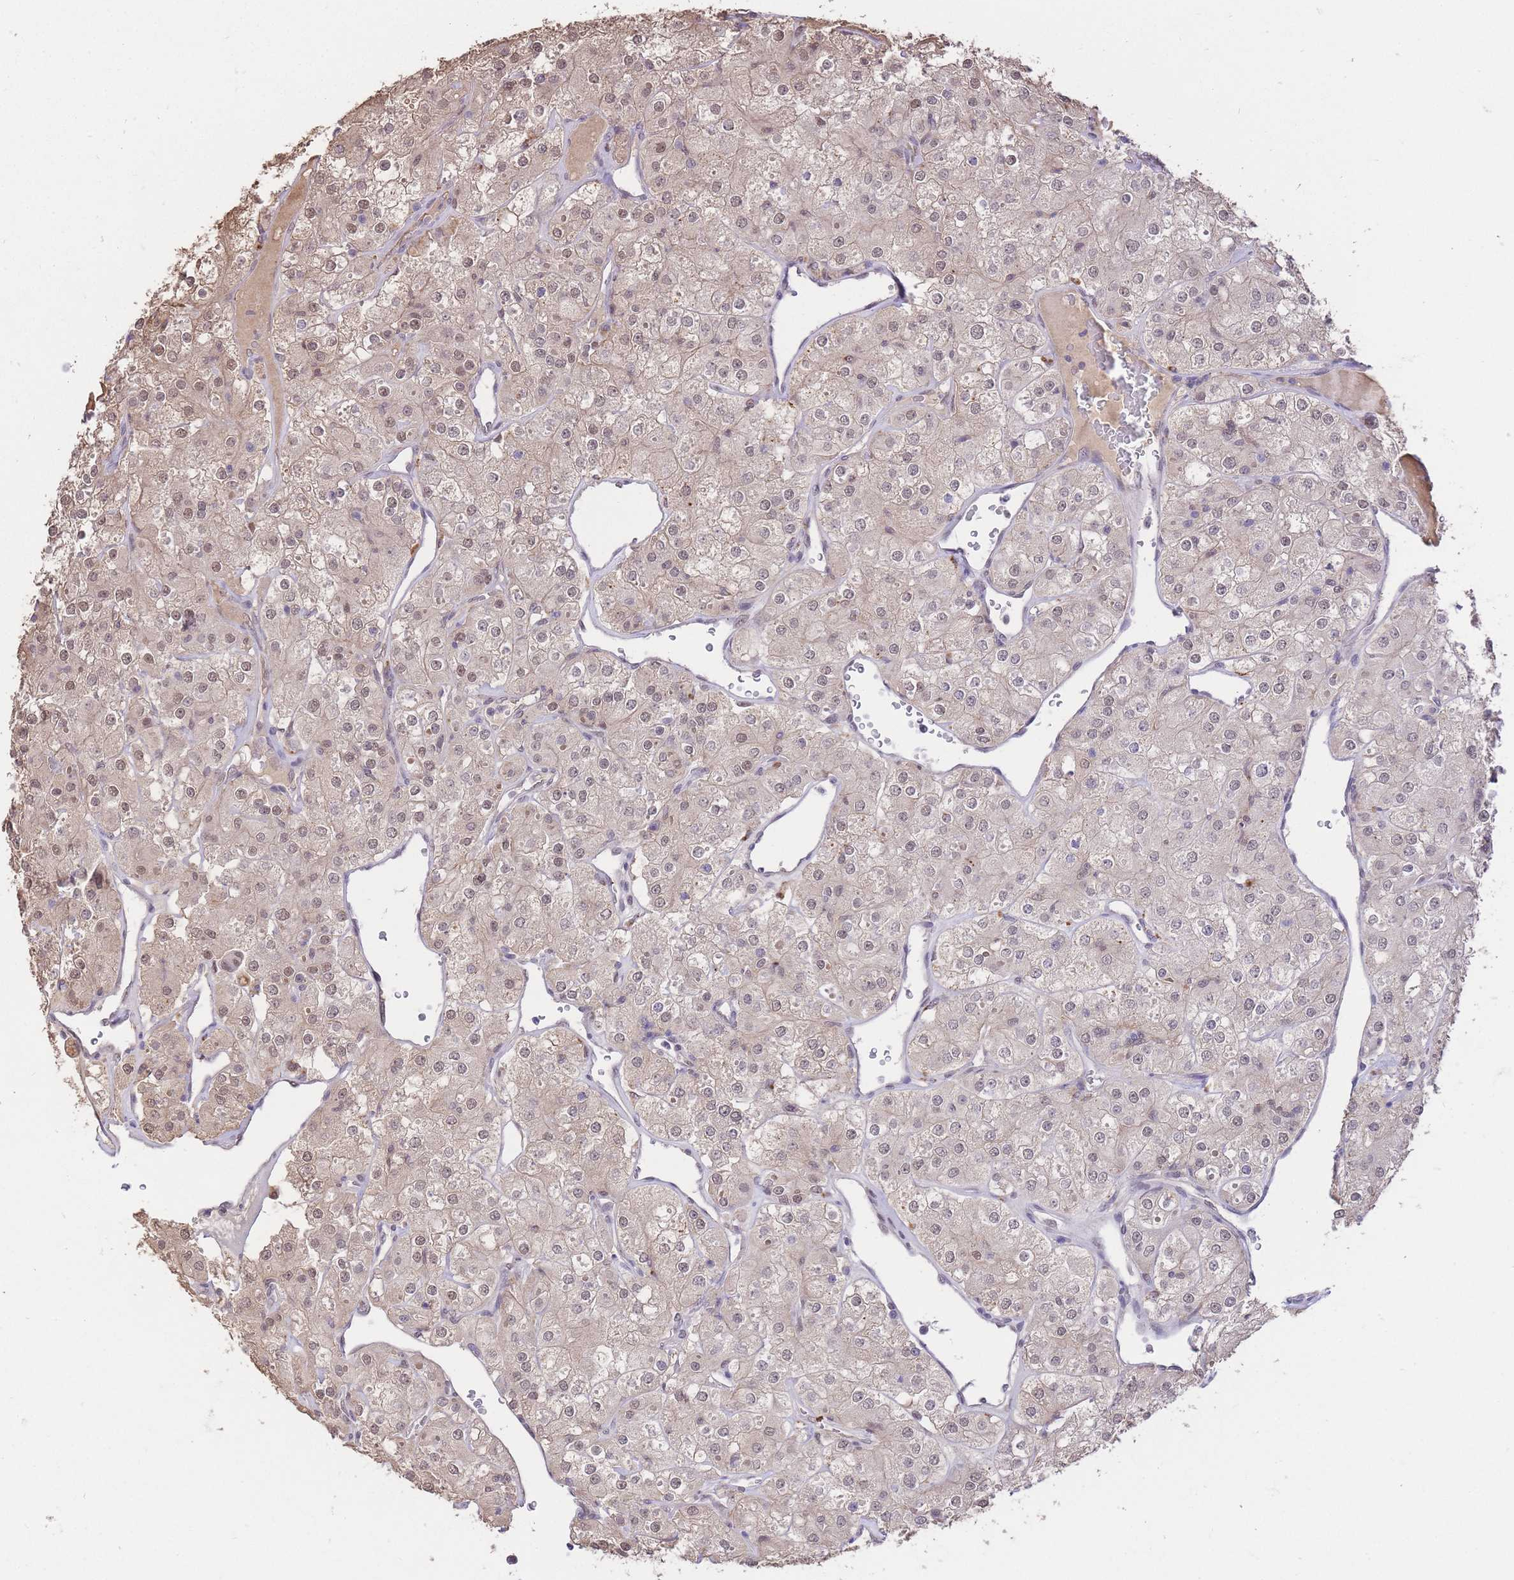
{"staining": {"intensity": "moderate", "quantity": "25%-75%", "location": "nuclear"}, "tissue": "renal cancer", "cell_type": "Tumor cells", "image_type": "cancer", "snomed": [{"axis": "morphology", "description": "Adenocarcinoma, NOS"}, {"axis": "topography", "description": "Kidney"}], "caption": "Renal cancer (adenocarcinoma) stained for a protein demonstrates moderate nuclear positivity in tumor cells.", "gene": "UBXN7", "patient": {"sex": "male", "age": 77}}